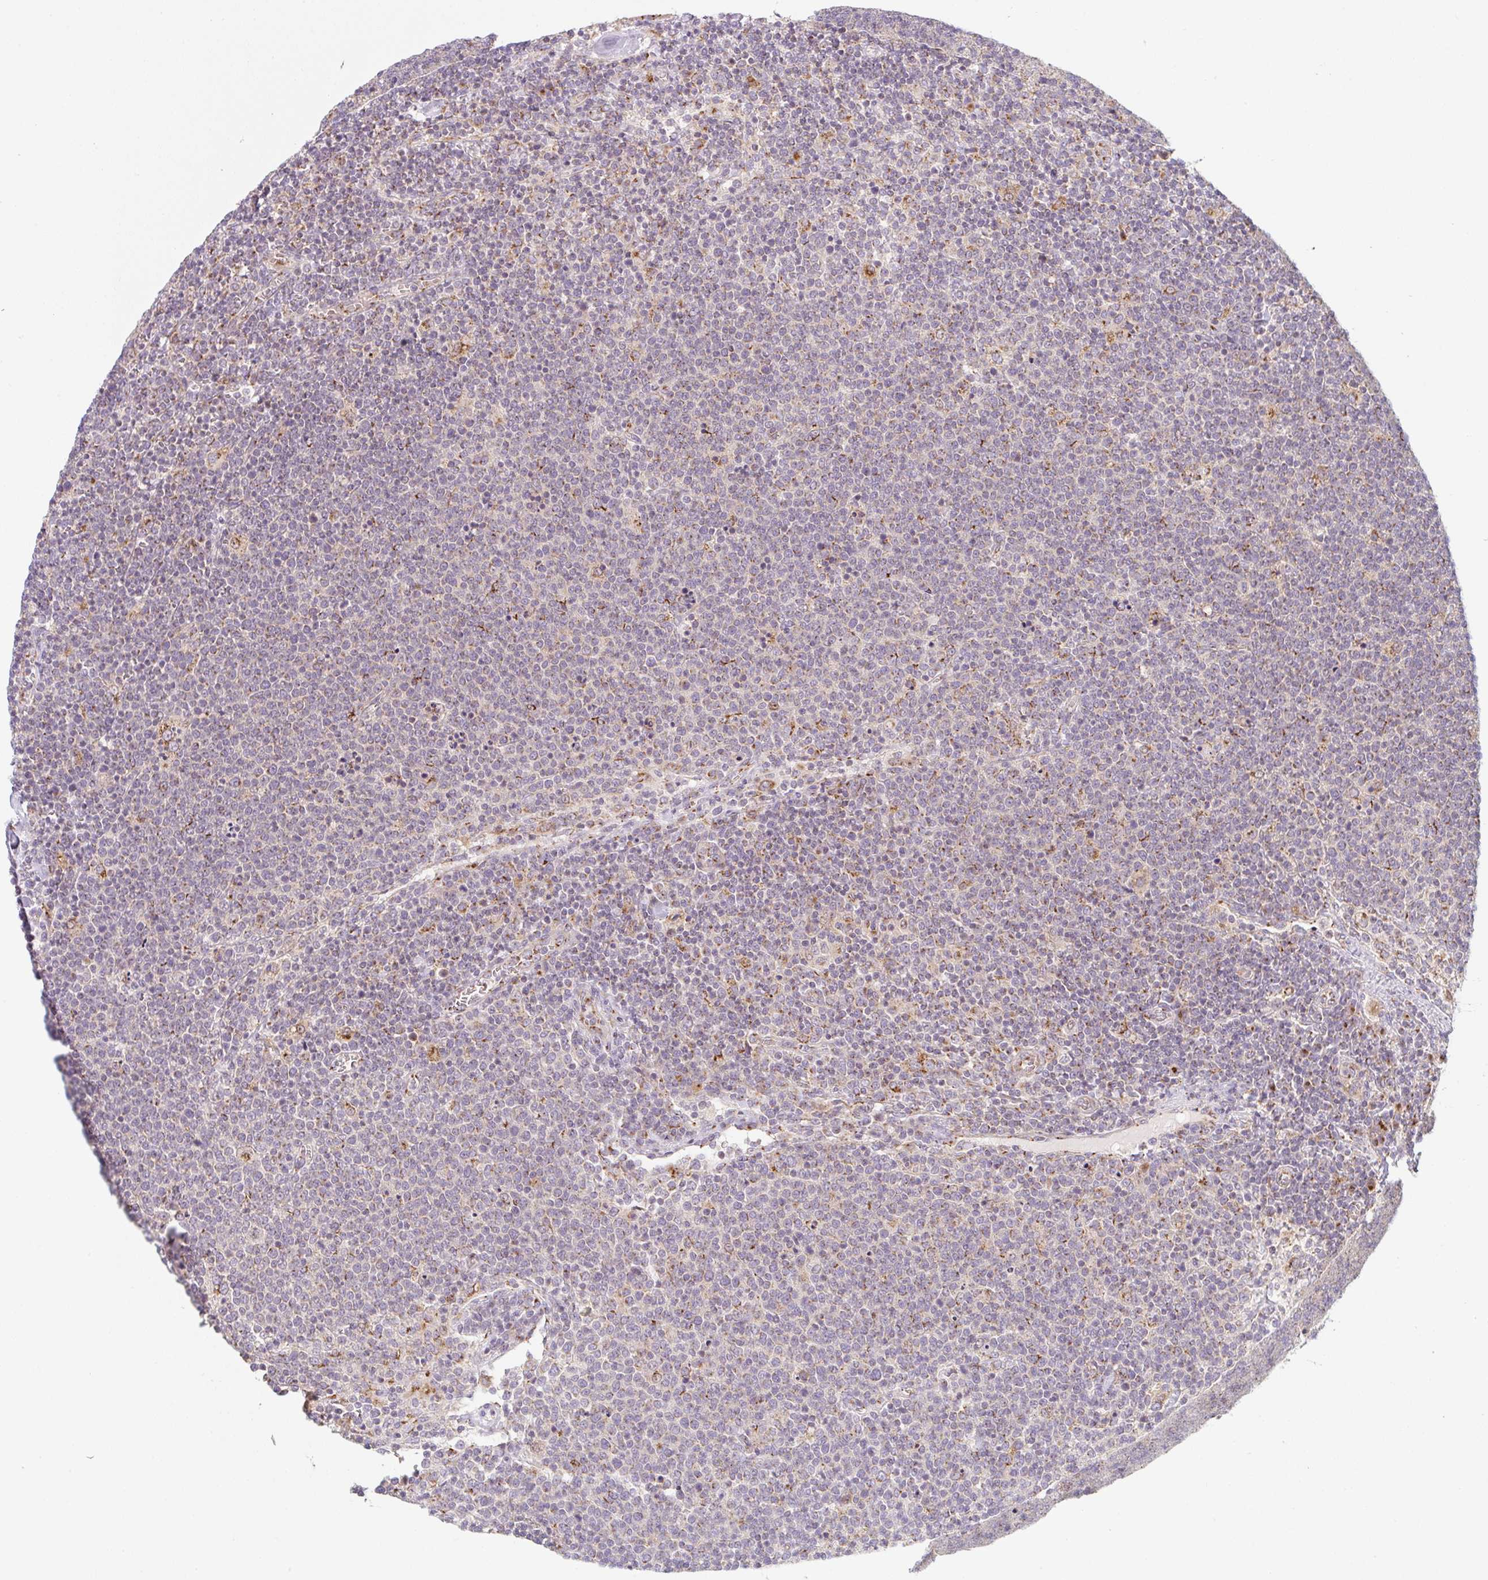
{"staining": {"intensity": "moderate", "quantity": "25%-75%", "location": "cytoplasmic/membranous"}, "tissue": "lymphoma", "cell_type": "Tumor cells", "image_type": "cancer", "snomed": [{"axis": "morphology", "description": "Malignant lymphoma, non-Hodgkin's type, High grade"}, {"axis": "topography", "description": "Lymph node"}], "caption": "High-grade malignant lymphoma, non-Hodgkin's type tissue shows moderate cytoplasmic/membranous expression in about 25%-75% of tumor cells", "gene": "GVQW3", "patient": {"sex": "male", "age": 61}}